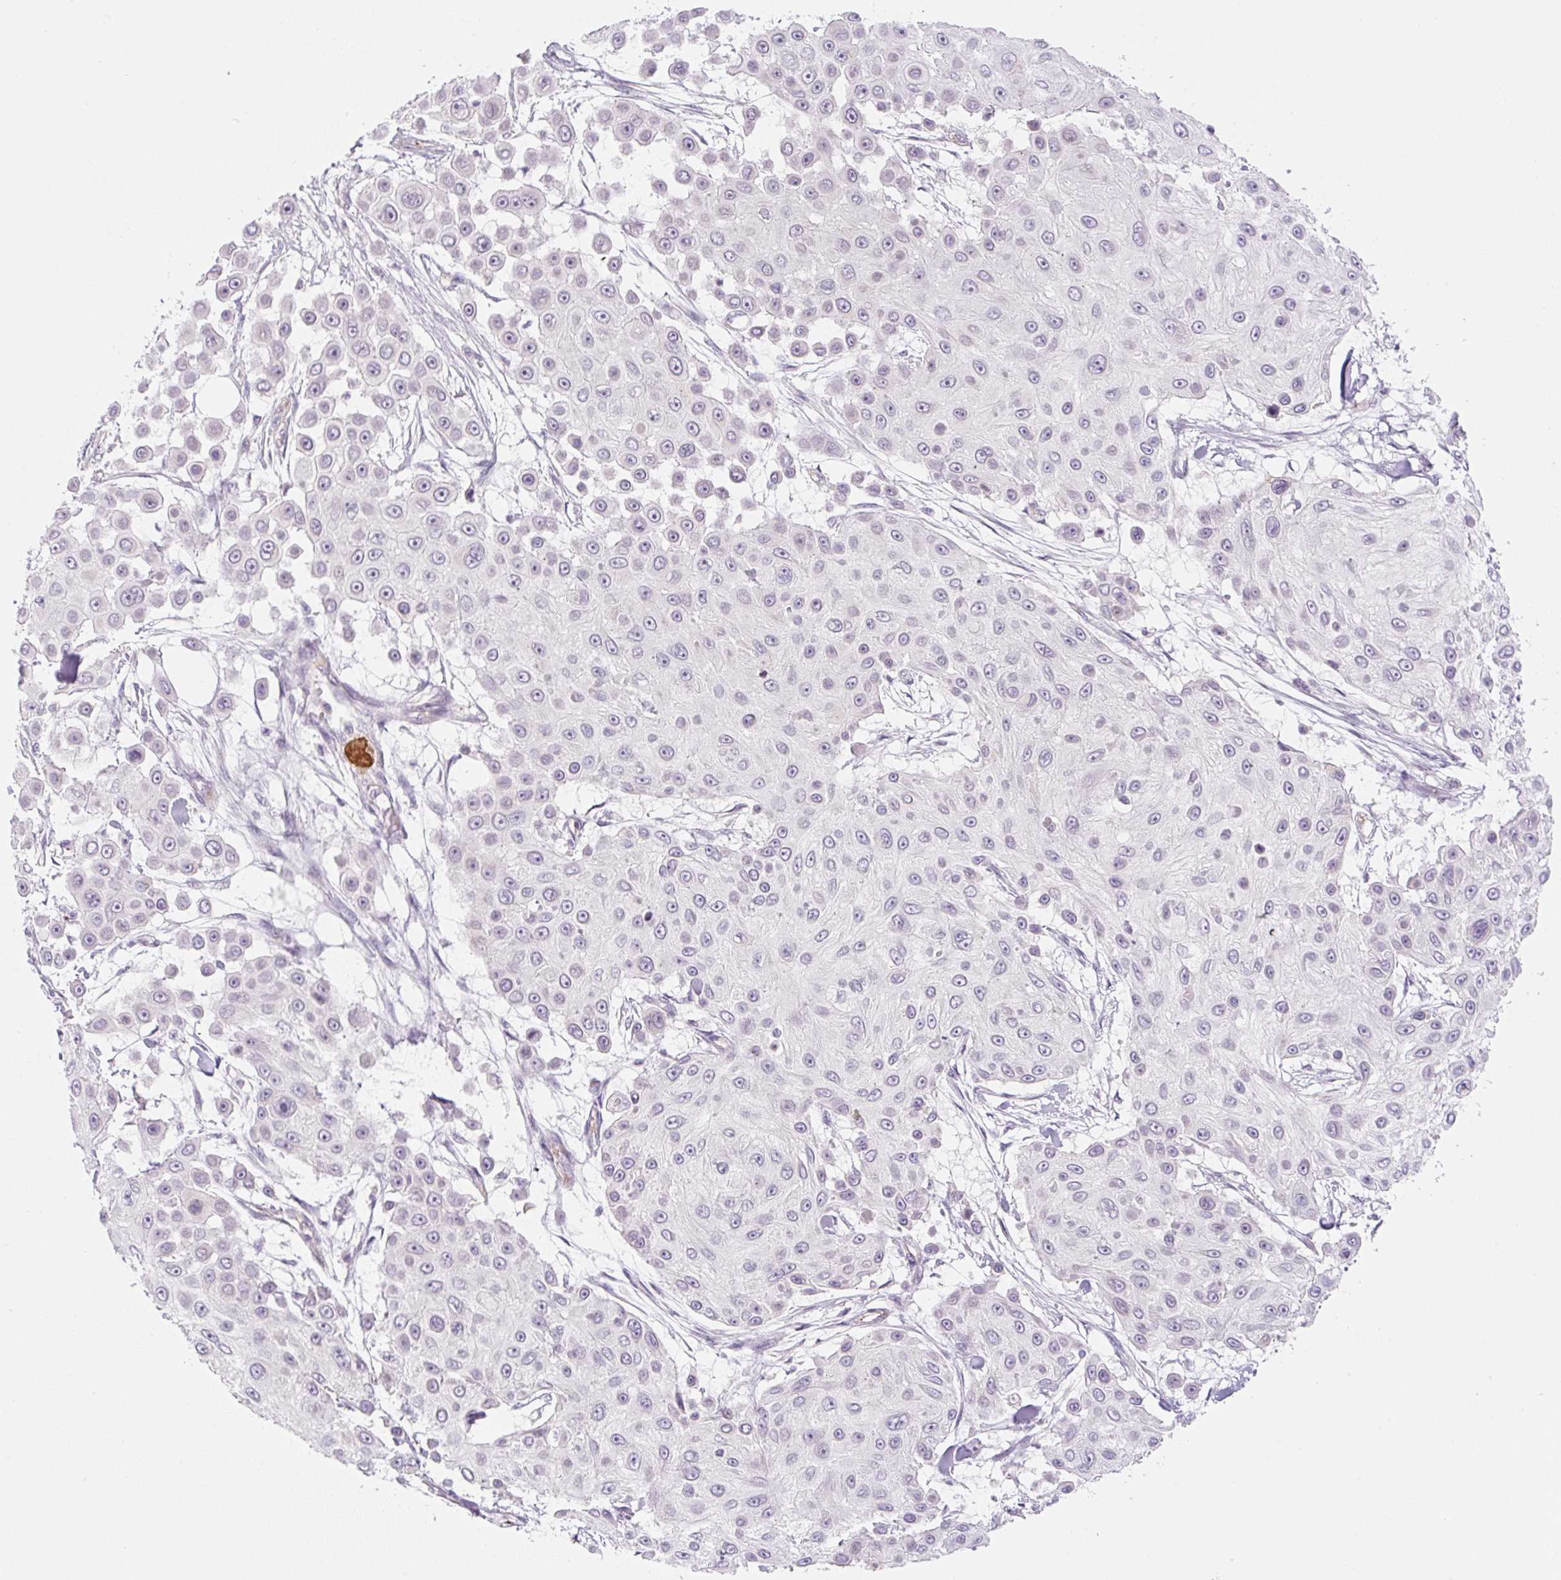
{"staining": {"intensity": "negative", "quantity": "none", "location": "none"}, "tissue": "skin cancer", "cell_type": "Tumor cells", "image_type": "cancer", "snomed": [{"axis": "morphology", "description": "Squamous cell carcinoma, NOS"}, {"axis": "topography", "description": "Skin"}], "caption": "Skin squamous cell carcinoma stained for a protein using immunohistochemistry reveals no expression tumor cells.", "gene": "CASKIN1", "patient": {"sex": "male", "age": 67}}